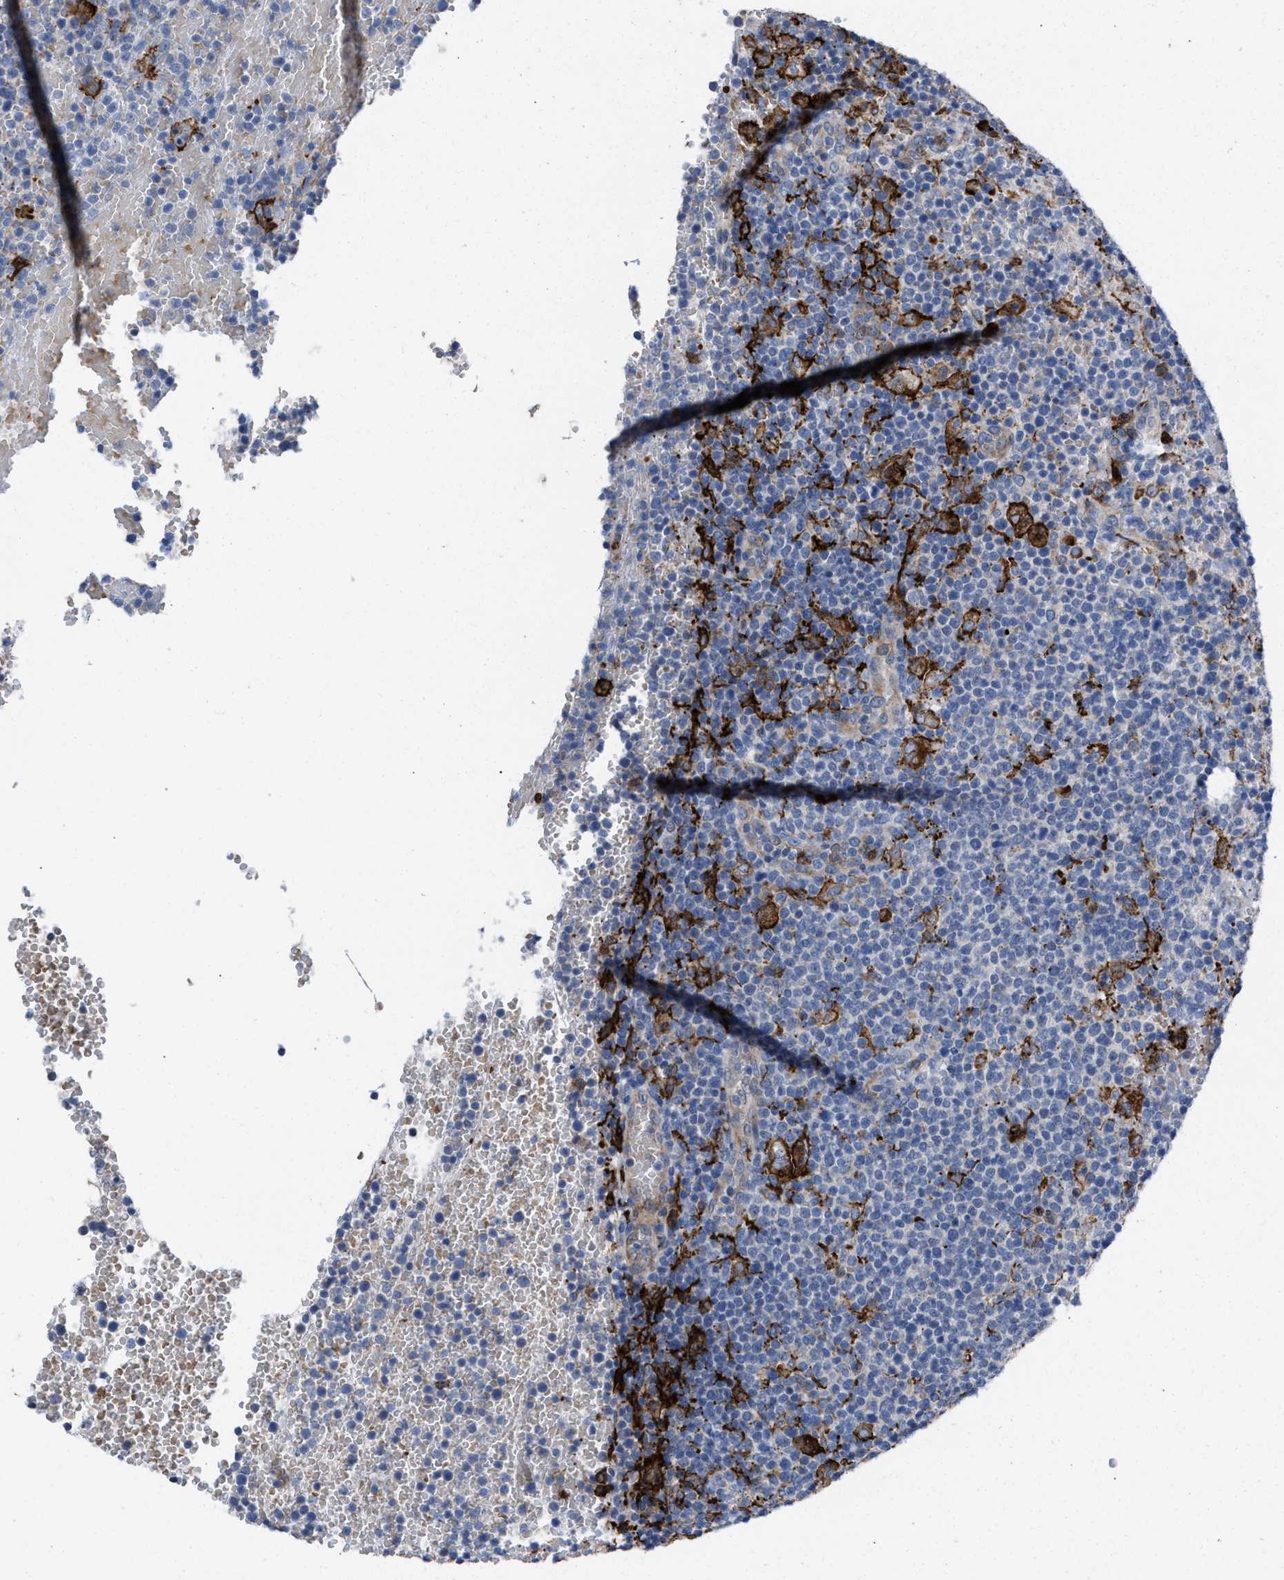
{"staining": {"intensity": "negative", "quantity": "none", "location": "none"}, "tissue": "lymphoma", "cell_type": "Tumor cells", "image_type": "cancer", "snomed": [{"axis": "morphology", "description": "Malignant lymphoma, non-Hodgkin's type, High grade"}, {"axis": "topography", "description": "Lymph node"}], "caption": "This photomicrograph is of lymphoma stained with immunohistochemistry (IHC) to label a protein in brown with the nuclei are counter-stained blue. There is no staining in tumor cells.", "gene": "SLC47A1", "patient": {"sex": "male", "age": 61}}